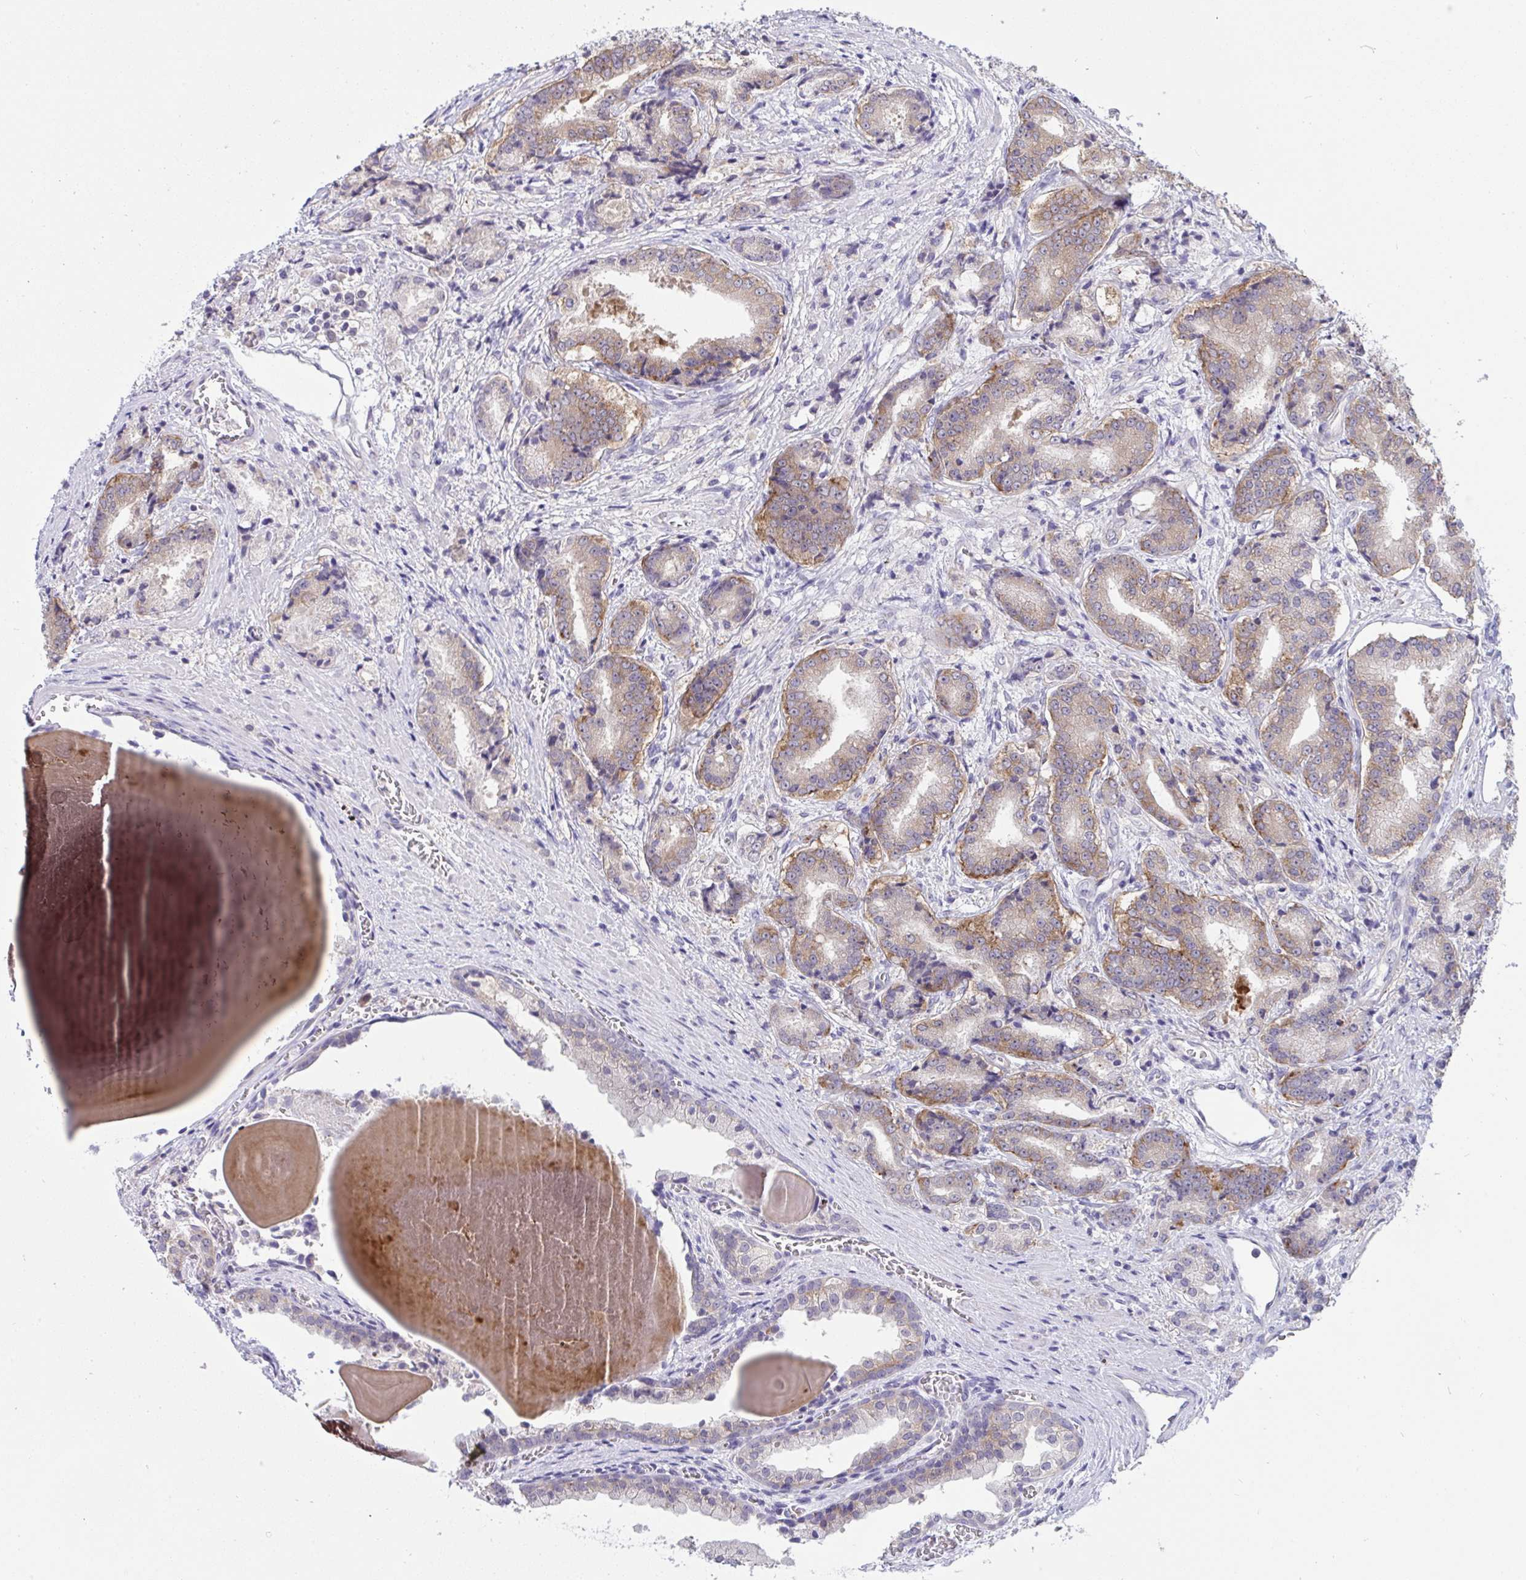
{"staining": {"intensity": "moderate", "quantity": "25%-75%", "location": "cytoplasmic/membranous"}, "tissue": "prostate cancer", "cell_type": "Tumor cells", "image_type": "cancer", "snomed": [{"axis": "morphology", "description": "Adenocarcinoma, High grade"}, {"axis": "topography", "description": "Prostate and seminal vesicle, NOS"}], "caption": "Prostate high-grade adenocarcinoma stained with DAB (3,3'-diaminobenzidine) immunohistochemistry demonstrates medium levels of moderate cytoplasmic/membranous staining in about 25%-75% of tumor cells. (DAB (3,3'-diaminobenzidine) IHC, brown staining for protein, blue staining for nuclei).", "gene": "TMEM41A", "patient": {"sex": "male", "age": 61}}